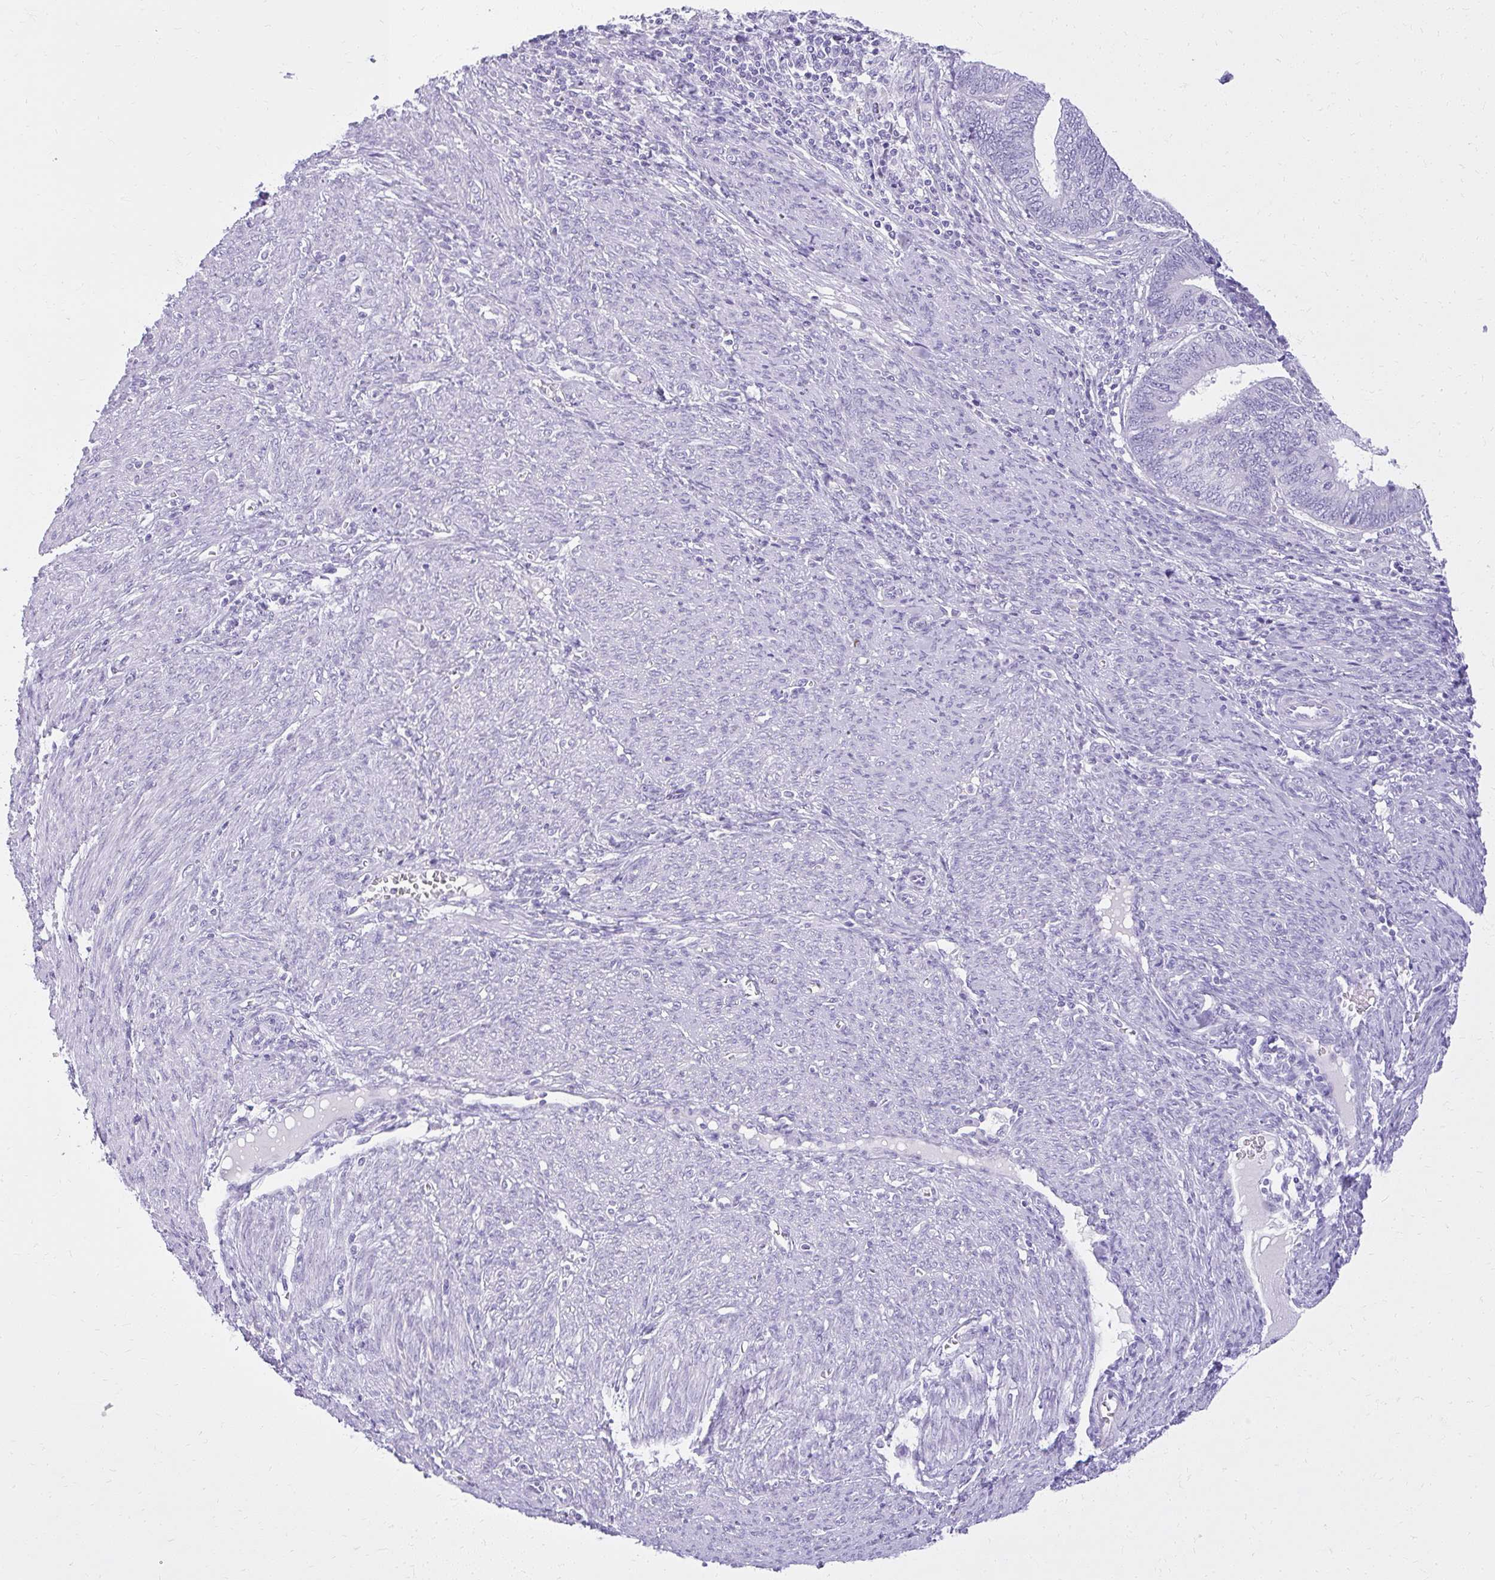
{"staining": {"intensity": "negative", "quantity": "none", "location": "none"}, "tissue": "endometrial cancer", "cell_type": "Tumor cells", "image_type": "cancer", "snomed": [{"axis": "morphology", "description": "Adenocarcinoma, NOS"}, {"axis": "topography", "description": "Uterus"}, {"axis": "topography", "description": "Endometrium"}], "caption": "A histopathology image of human adenocarcinoma (endometrial) is negative for staining in tumor cells.", "gene": "PRAP1", "patient": {"sex": "female", "age": 70}}